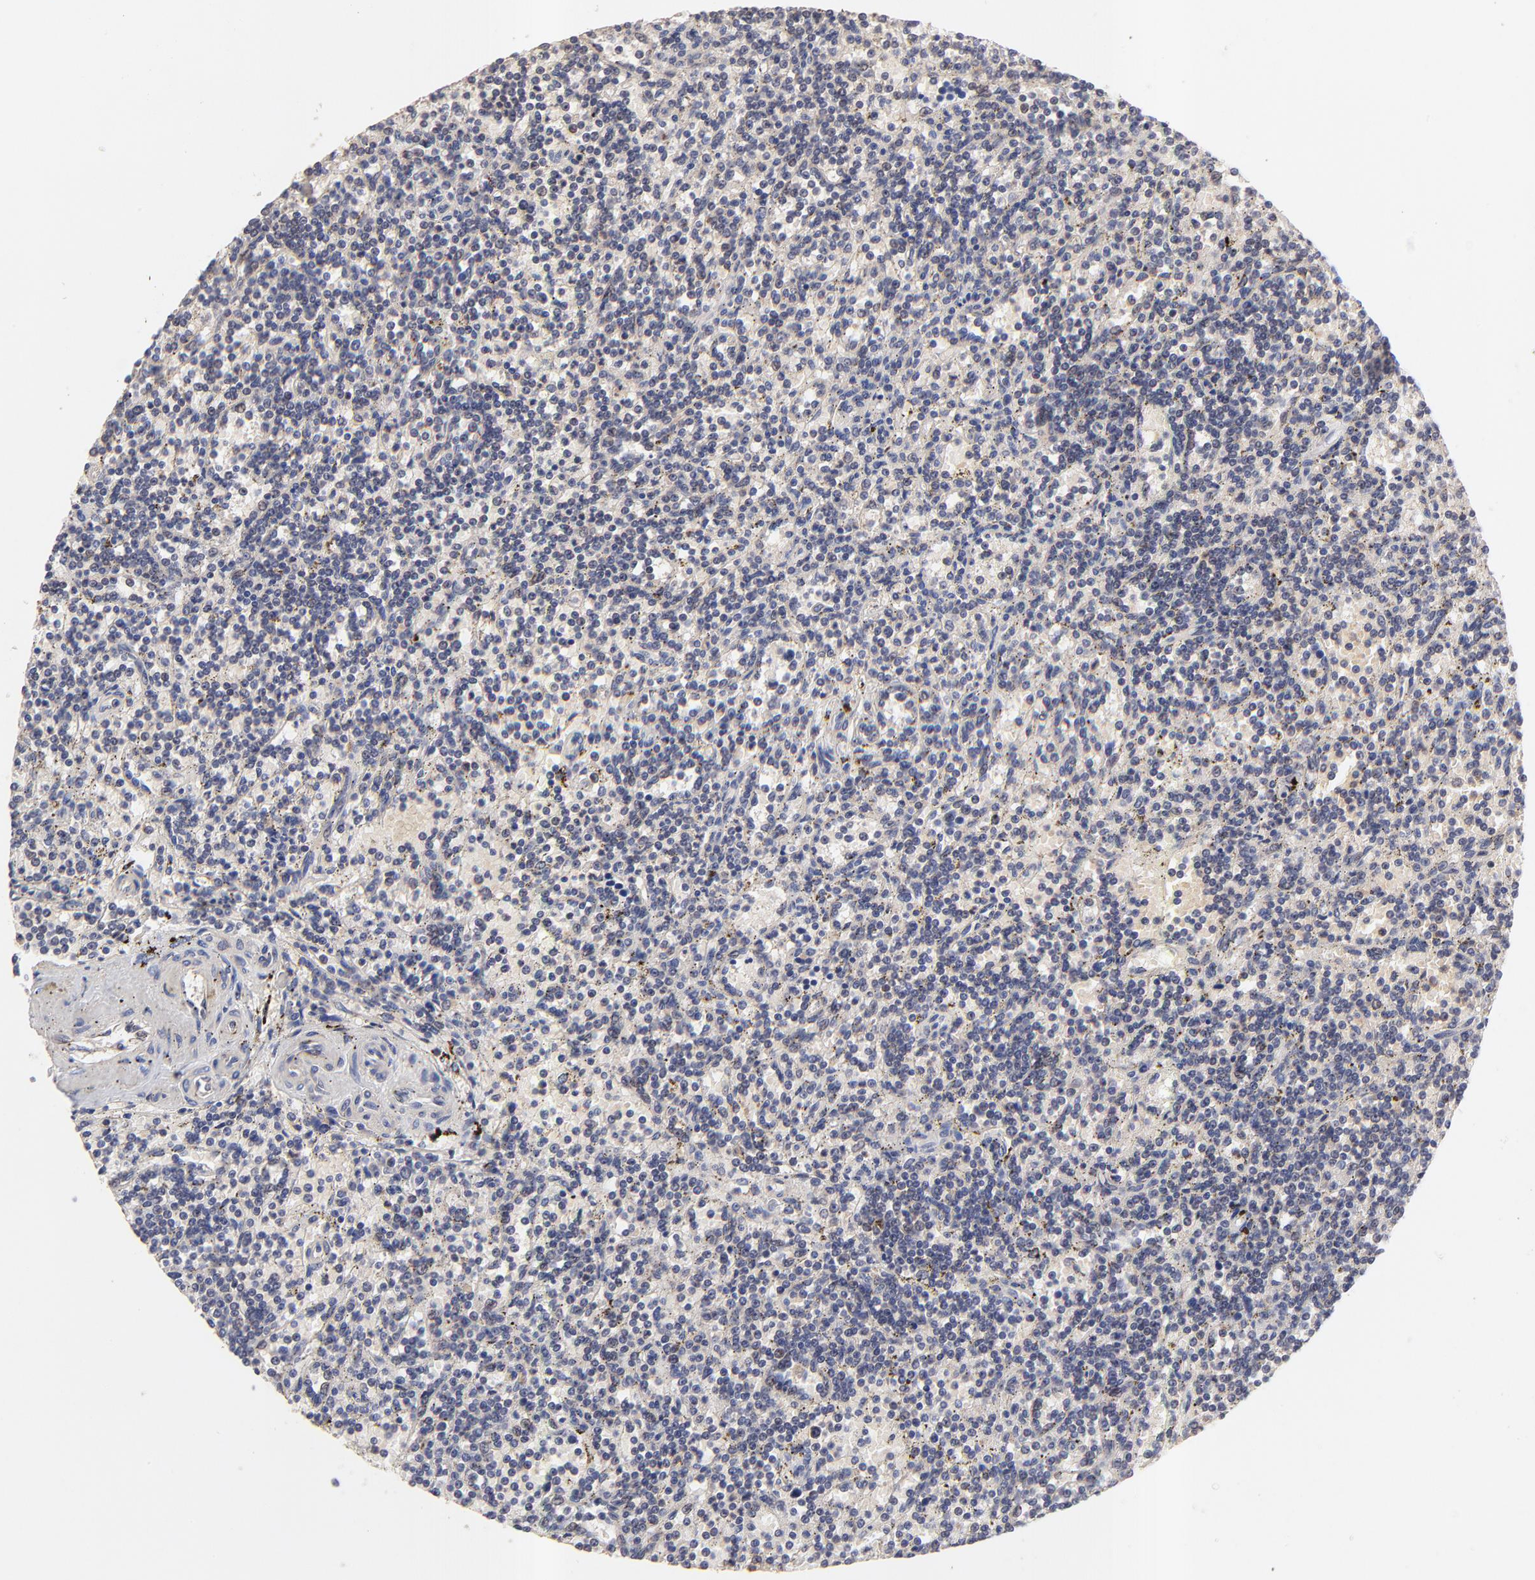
{"staining": {"intensity": "negative", "quantity": "none", "location": "none"}, "tissue": "lymphoma", "cell_type": "Tumor cells", "image_type": "cancer", "snomed": [{"axis": "morphology", "description": "Malignant lymphoma, non-Hodgkin's type, Low grade"}, {"axis": "topography", "description": "Spleen"}], "caption": "Immunohistochemical staining of lymphoma reveals no significant staining in tumor cells.", "gene": "BAIAP2L2", "patient": {"sex": "male", "age": 73}}